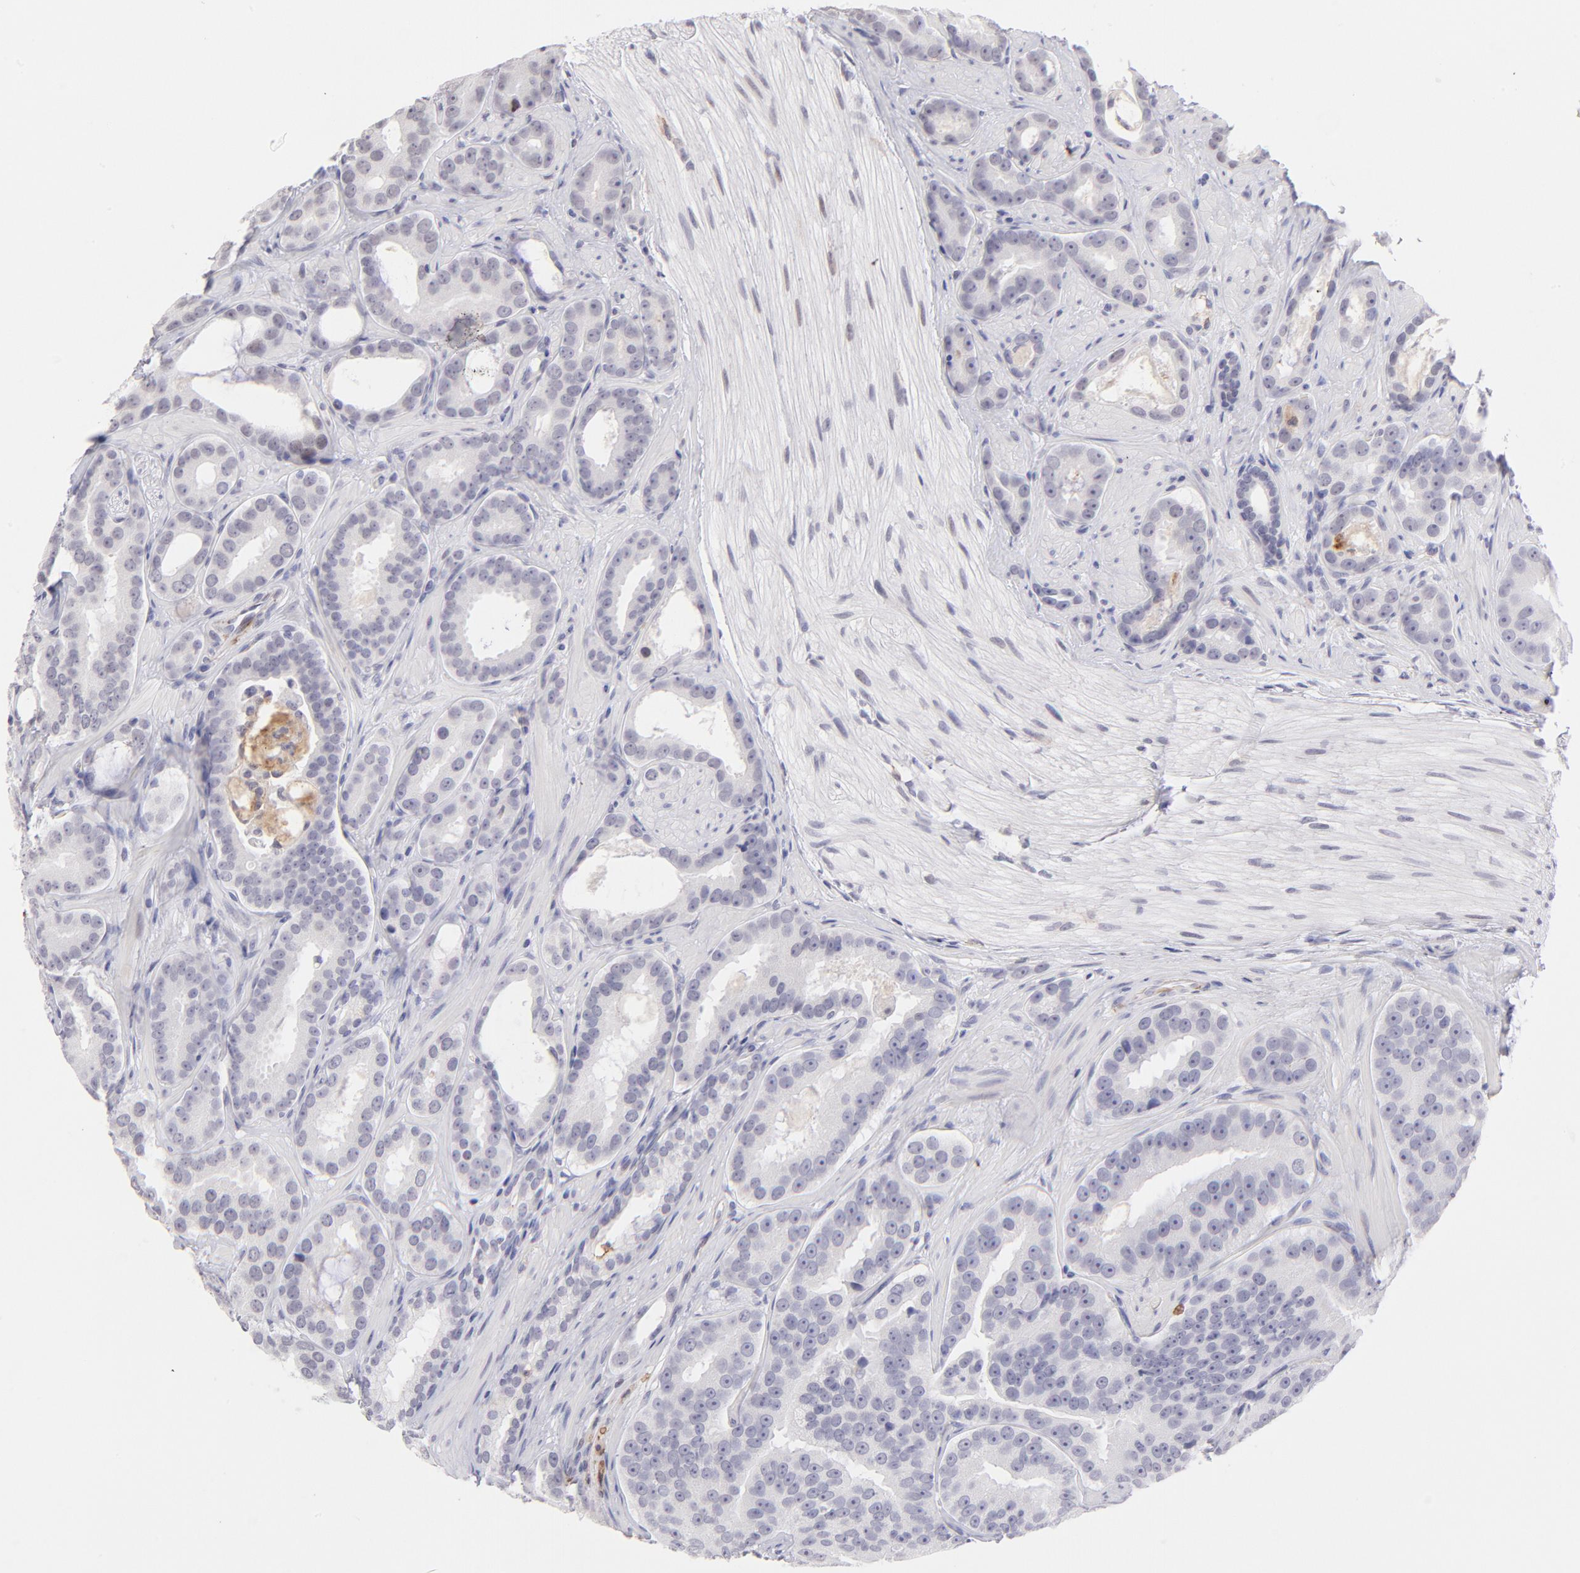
{"staining": {"intensity": "negative", "quantity": "none", "location": "none"}, "tissue": "prostate cancer", "cell_type": "Tumor cells", "image_type": "cancer", "snomed": [{"axis": "morphology", "description": "Adenocarcinoma, Low grade"}, {"axis": "topography", "description": "Prostate"}], "caption": "Immunohistochemical staining of human adenocarcinoma (low-grade) (prostate) reveals no significant staining in tumor cells.", "gene": "LTB4R", "patient": {"sex": "male", "age": 59}}